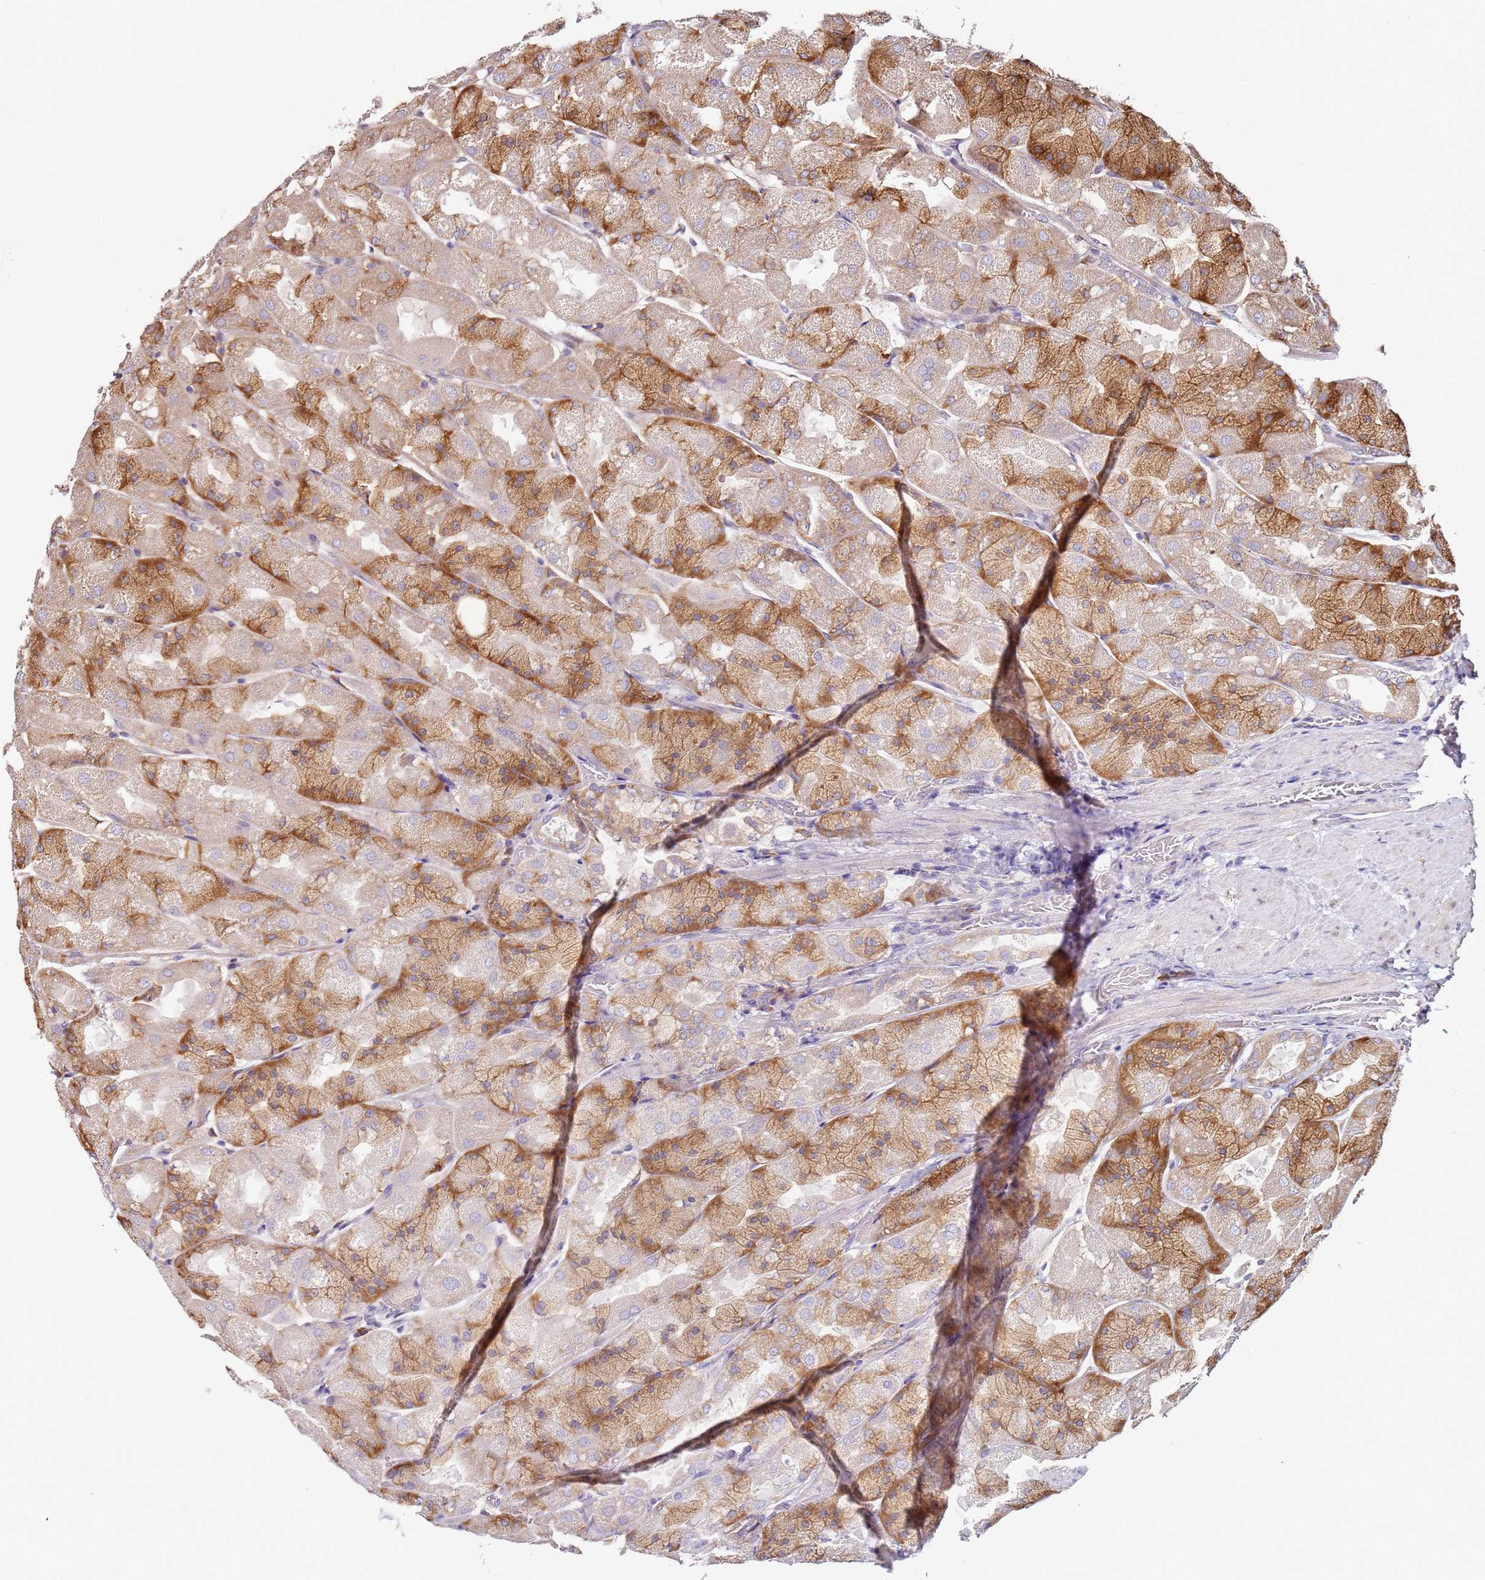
{"staining": {"intensity": "moderate", "quantity": "25%-75%", "location": "cytoplasmic/membranous"}, "tissue": "stomach", "cell_type": "Glandular cells", "image_type": "normal", "snomed": [{"axis": "morphology", "description": "Normal tissue, NOS"}, {"axis": "topography", "description": "Stomach"}], "caption": "IHC micrograph of unremarkable human stomach stained for a protein (brown), which shows medium levels of moderate cytoplasmic/membranous positivity in approximately 25%-75% of glandular cells.", "gene": "RPS3A", "patient": {"sex": "female", "age": 61}}